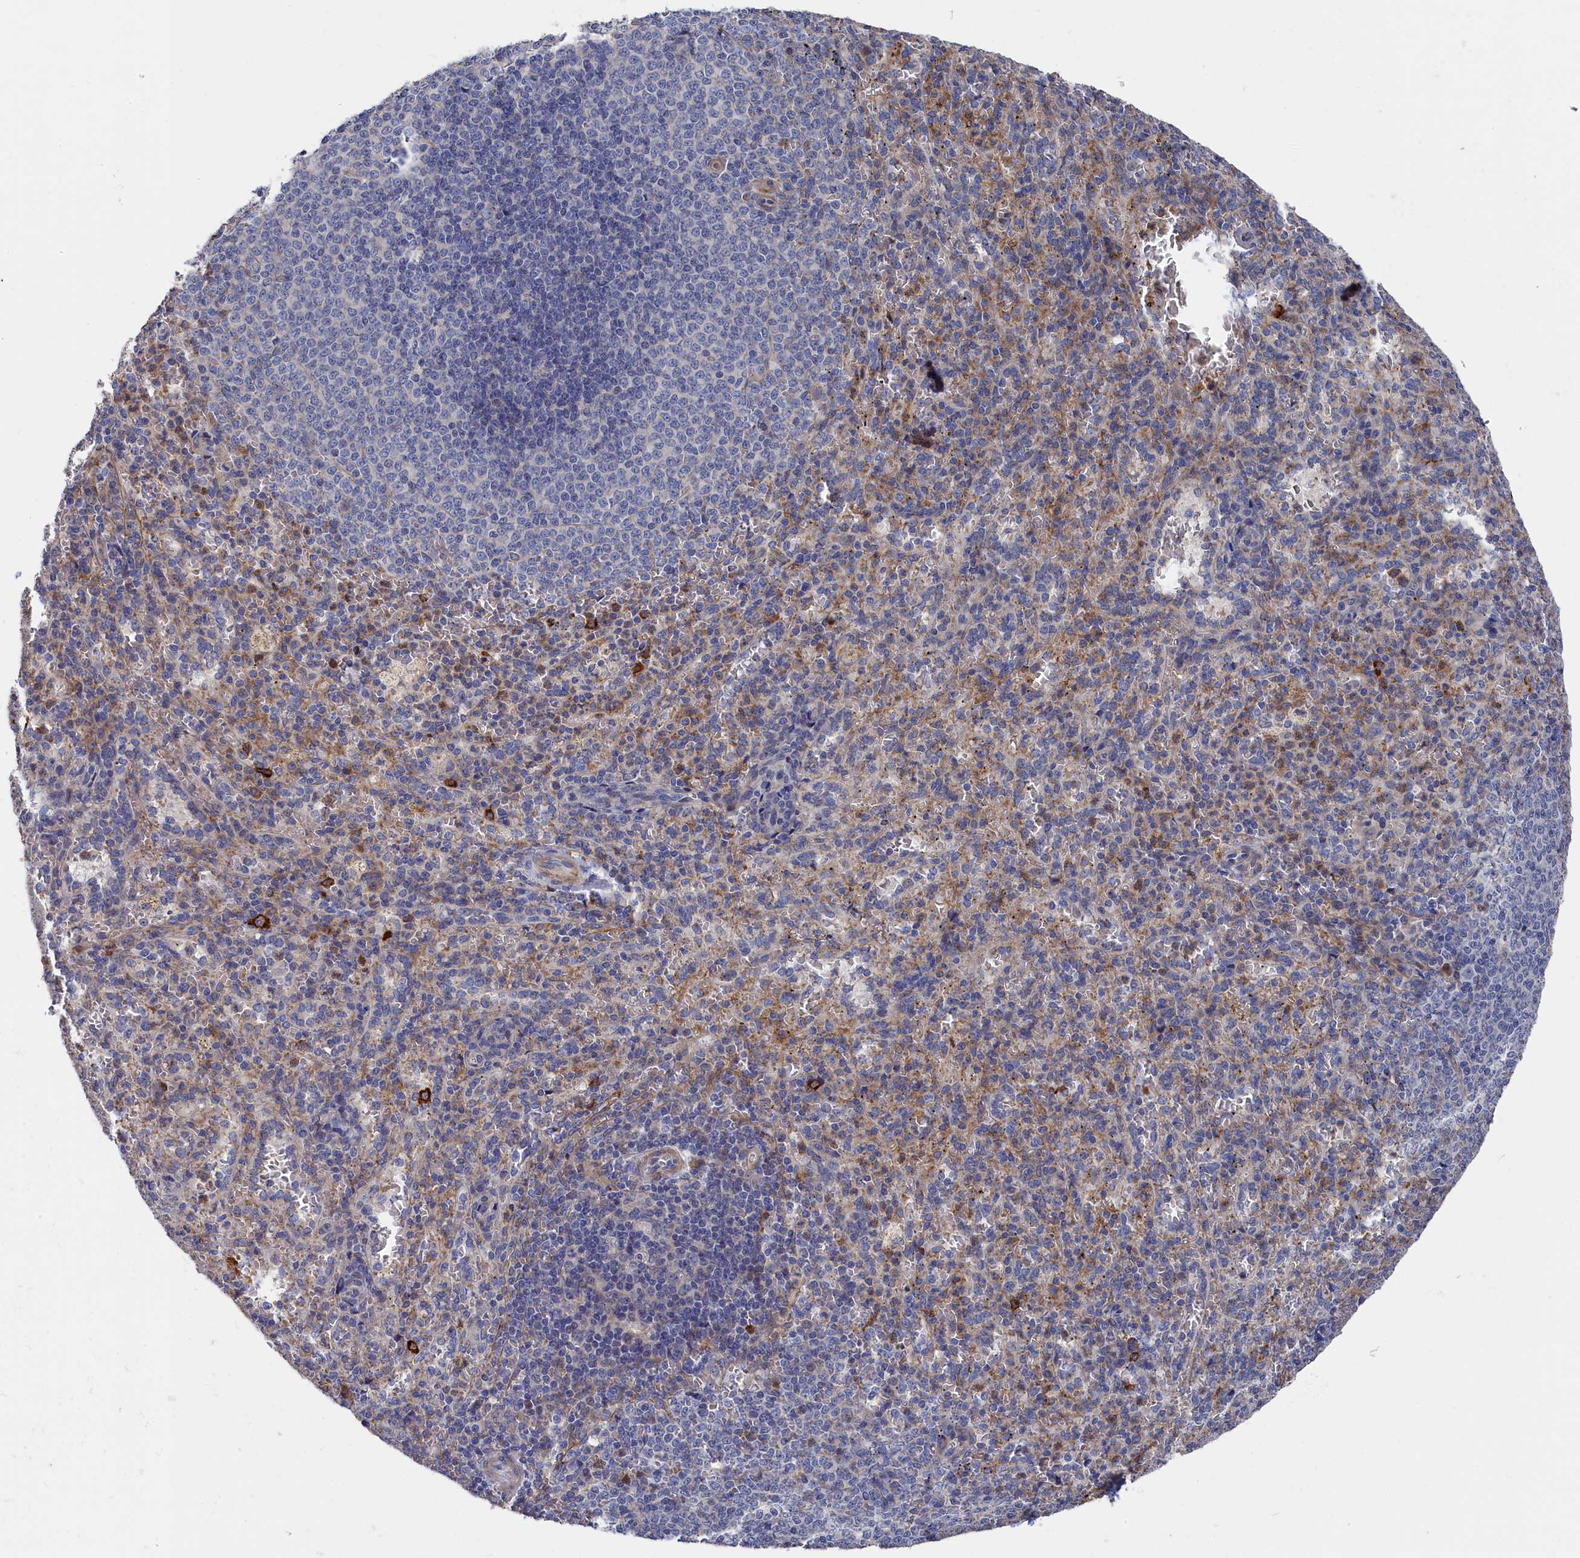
{"staining": {"intensity": "weak", "quantity": "25%-75%", "location": "cytoplasmic/membranous"}, "tissue": "spleen", "cell_type": "Cells in red pulp", "image_type": "normal", "snomed": [{"axis": "morphology", "description": "Normal tissue, NOS"}, {"axis": "topography", "description": "Spleen"}], "caption": "Immunohistochemistry (IHC) image of benign spleen: spleen stained using IHC exhibits low levels of weak protein expression localized specifically in the cytoplasmic/membranous of cells in red pulp, appearing as a cytoplasmic/membranous brown color.", "gene": "CYB5D2", "patient": {"sex": "female", "age": 21}}